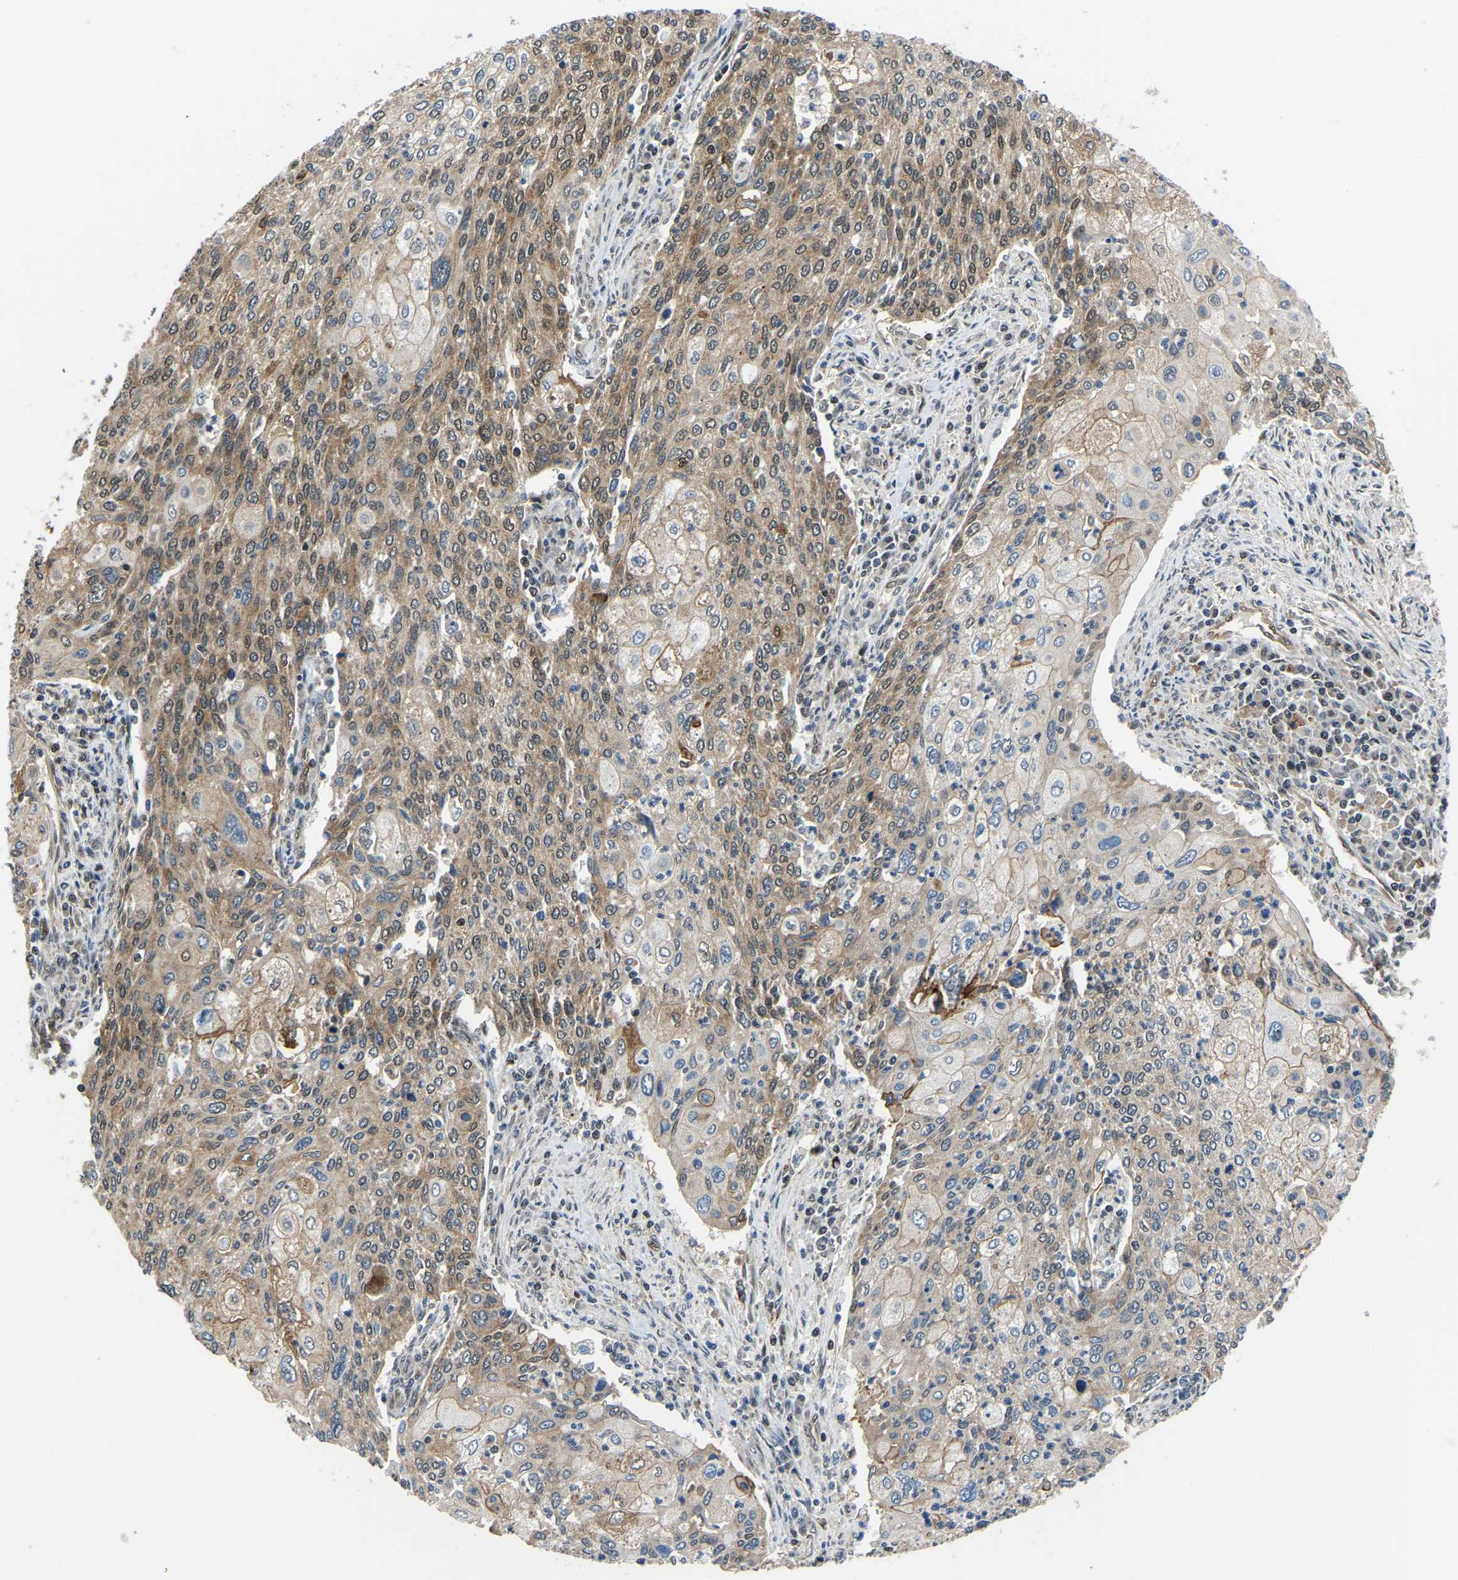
{"staining": {"intensity": "moderate", "quantity": ">75%", "location": "cytoplasmic/membranous,nuclear"}, "tissue": "cervical cancer", "cell_type": "Tumor cells", "image_type": "cancer", "snomed": [{"axis": "morphology", "description": "Squamous cell carcinoma, NOS"}, {"axis": "topography", "description": "Cervix"}], "caption": "High-magnification brightfield microscopy of squamous cell carcinoma (cervical) stained with DAB (3,3'-diaminobenzidine) (brown) and counterstained with hematoxylin (blue). tumor cells exhibit moderate cytoplasmic/membranous and nuclear expression is present in approximately>75% of cells.", "gene": "DFFA", "patient": {"sex": "female", "age": 40}}